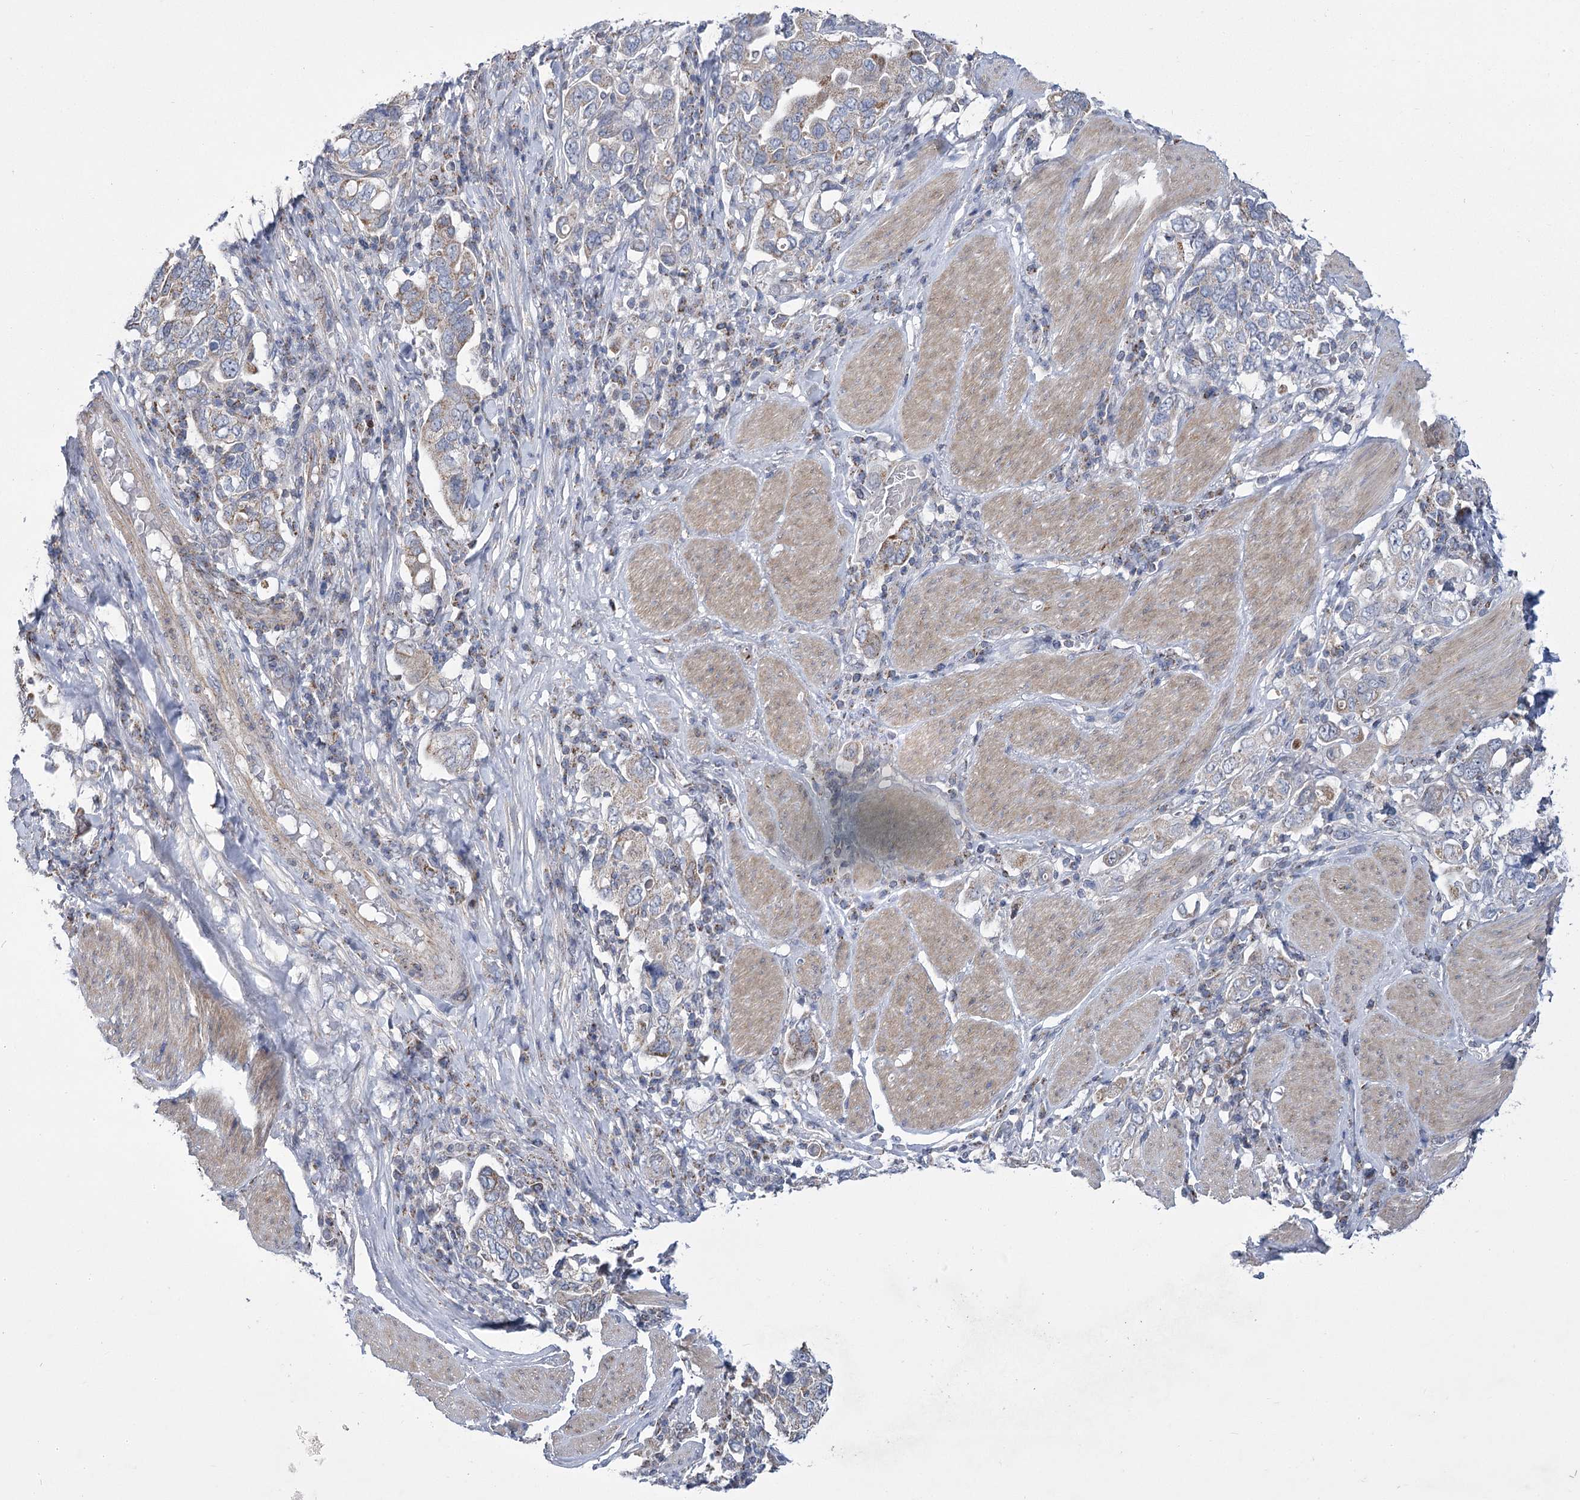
{"staining": {"intensity": "weak", "quantity": "<25%", "location": "cytoplasmic/membranous"}, "tissue": "stomach cancer", "cell_type": "Tumor cells", "image_type": "cancer", "snomed": [{"axis": "morphology", "description": "Adenocarcinoma, NOS"}, {"axis": "topography", "description": "Stomach, upper"}], "caption": "The IHC photomicrograph has no significant expression in tumor cells of stomach adenocarcinoma tissue.", "gene": "PDHB", "patient": {"sex": "male", "age": 62}}